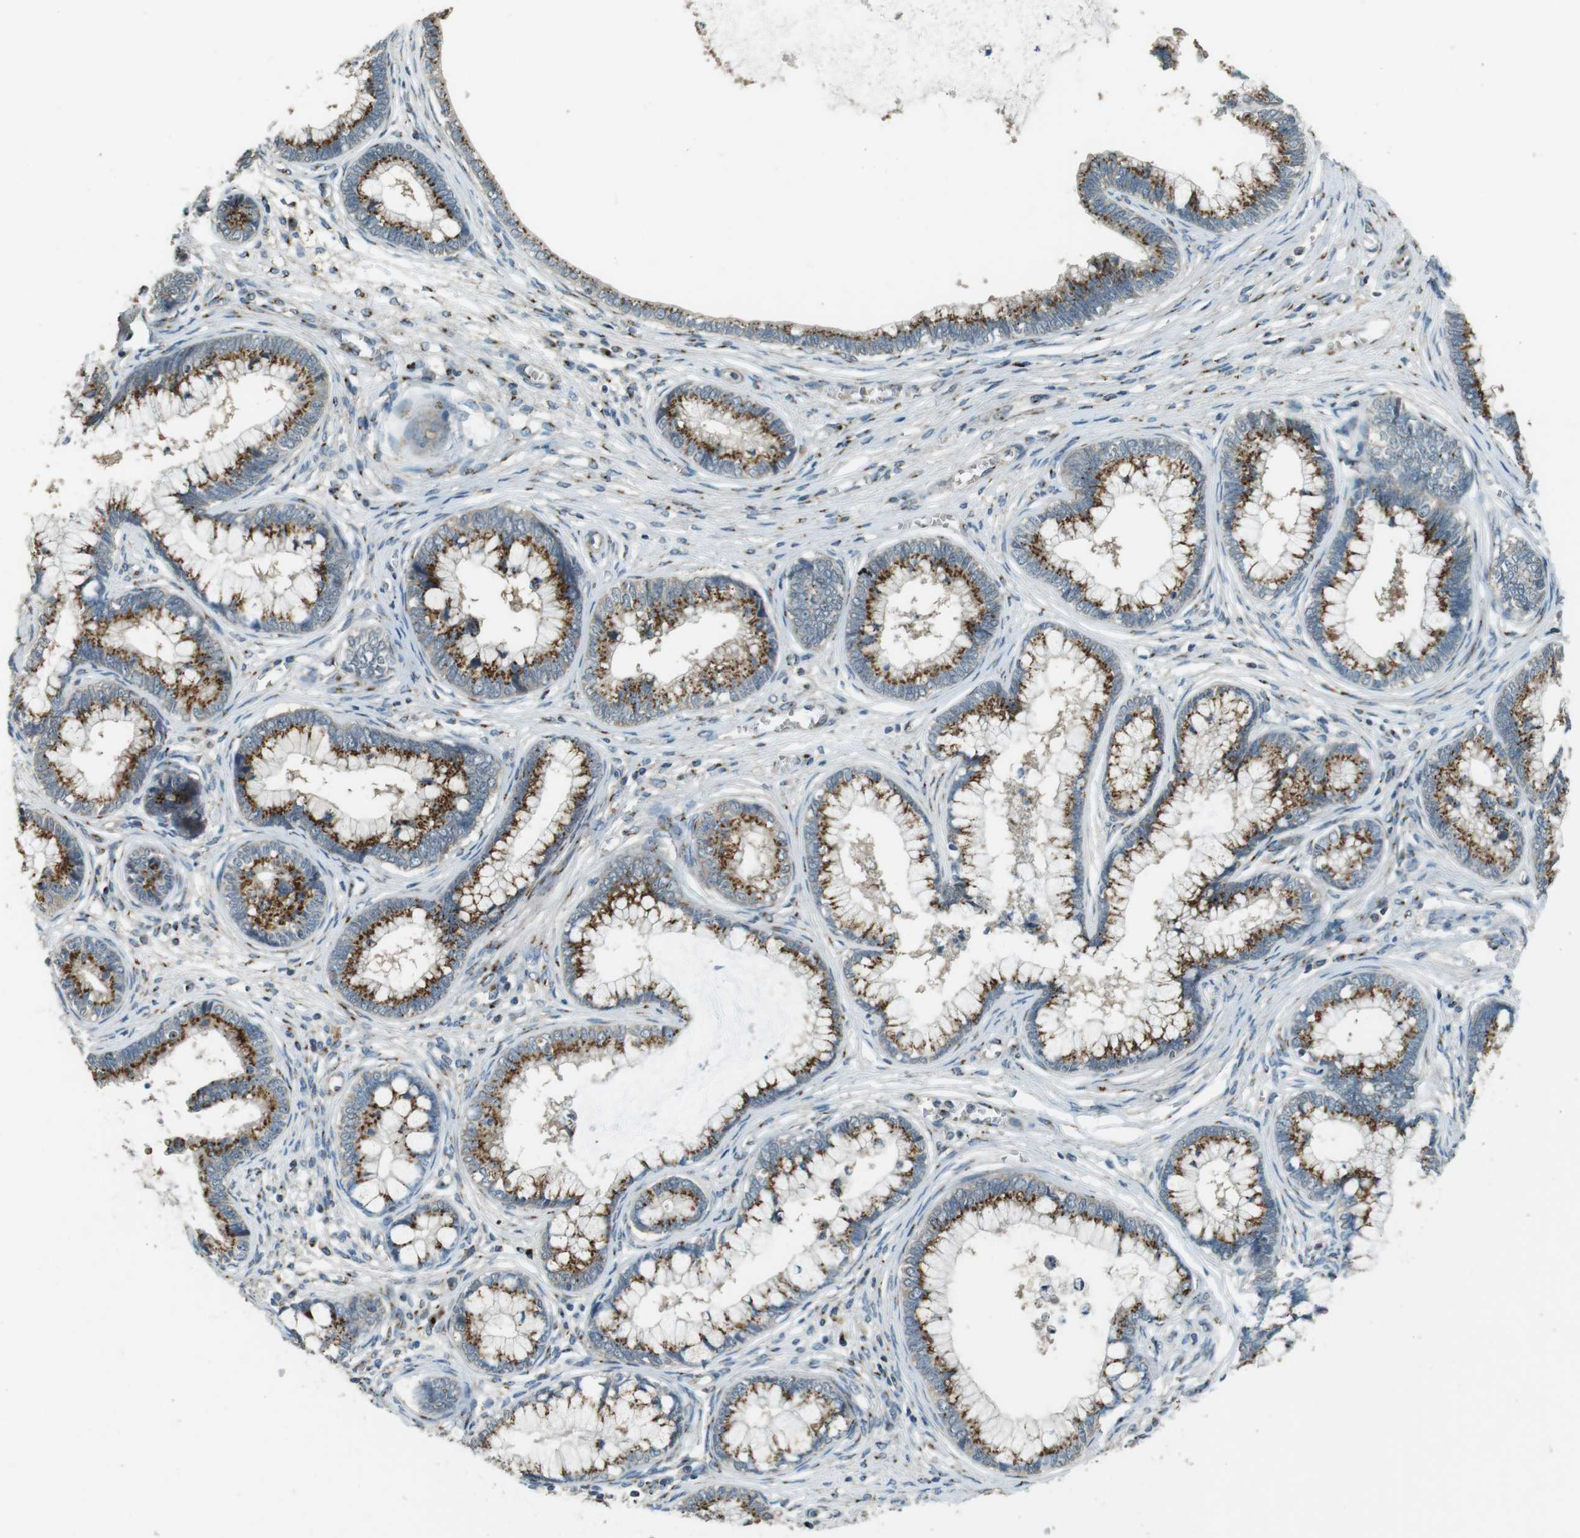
{"staining": {"intensity": "moderate", "quantity": ">75%", "location": "cytoplasmic/membranous"}, "tissue": "cervical cancer", "cell_type": "Tumor cells", "image_type": "cancer", "snomed": [{"axis": "morphology", "description": "Adenocarcinoma, NOS"}, {"axis": "topography", "description": "Cervix"}], "caption": "Moderate cytoplasmic/membranous expression for a protein is appreciated in about >75% of tumor cells of adenocarcinoma (cervical) using immunohistochemistry (IHC).", "gene": "TMEM115", "patient": {"sex": "female", "age": 44}}